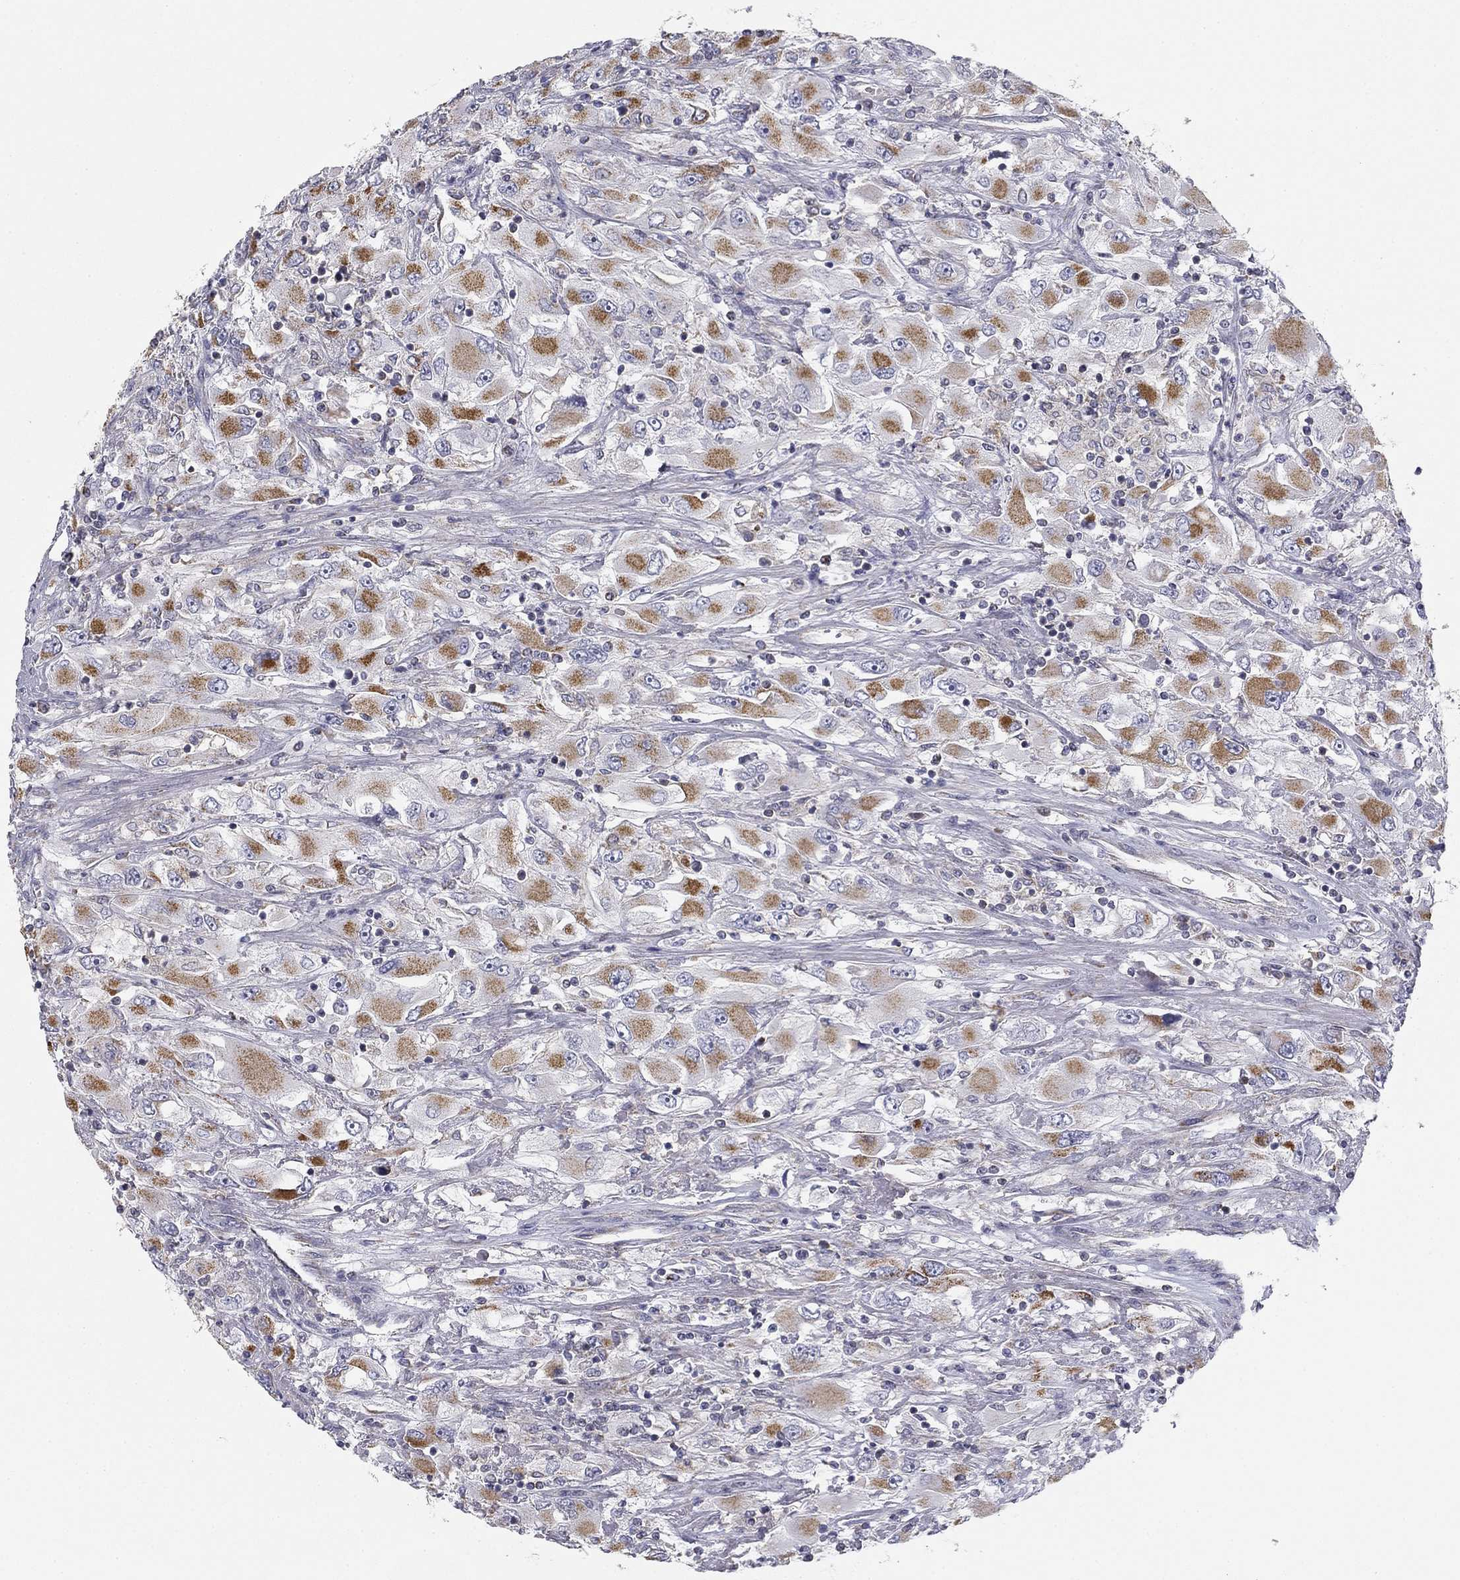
{"staining": {"intensity": "moderate", "quantity": "25%-75%", "location": "cytoplasmic/membranous"}, "tissue": "renal cancer", "cell_type": "Tumor cells", "image_type": "cancer", "snomed": [{"axis": "morphology", "description": "Adenocarcinoma, NOS"}, {"axis": "topography", "description": "Kidney"}], "caption": "Protein expression analysis of human renal adenocarcinoma reveals moderate cytoplasmic/membranous expression in approximately 25%-75% of tumor cells.", "gene": "SLC2A9", "patient": {"sex": "female", "age": 52}}